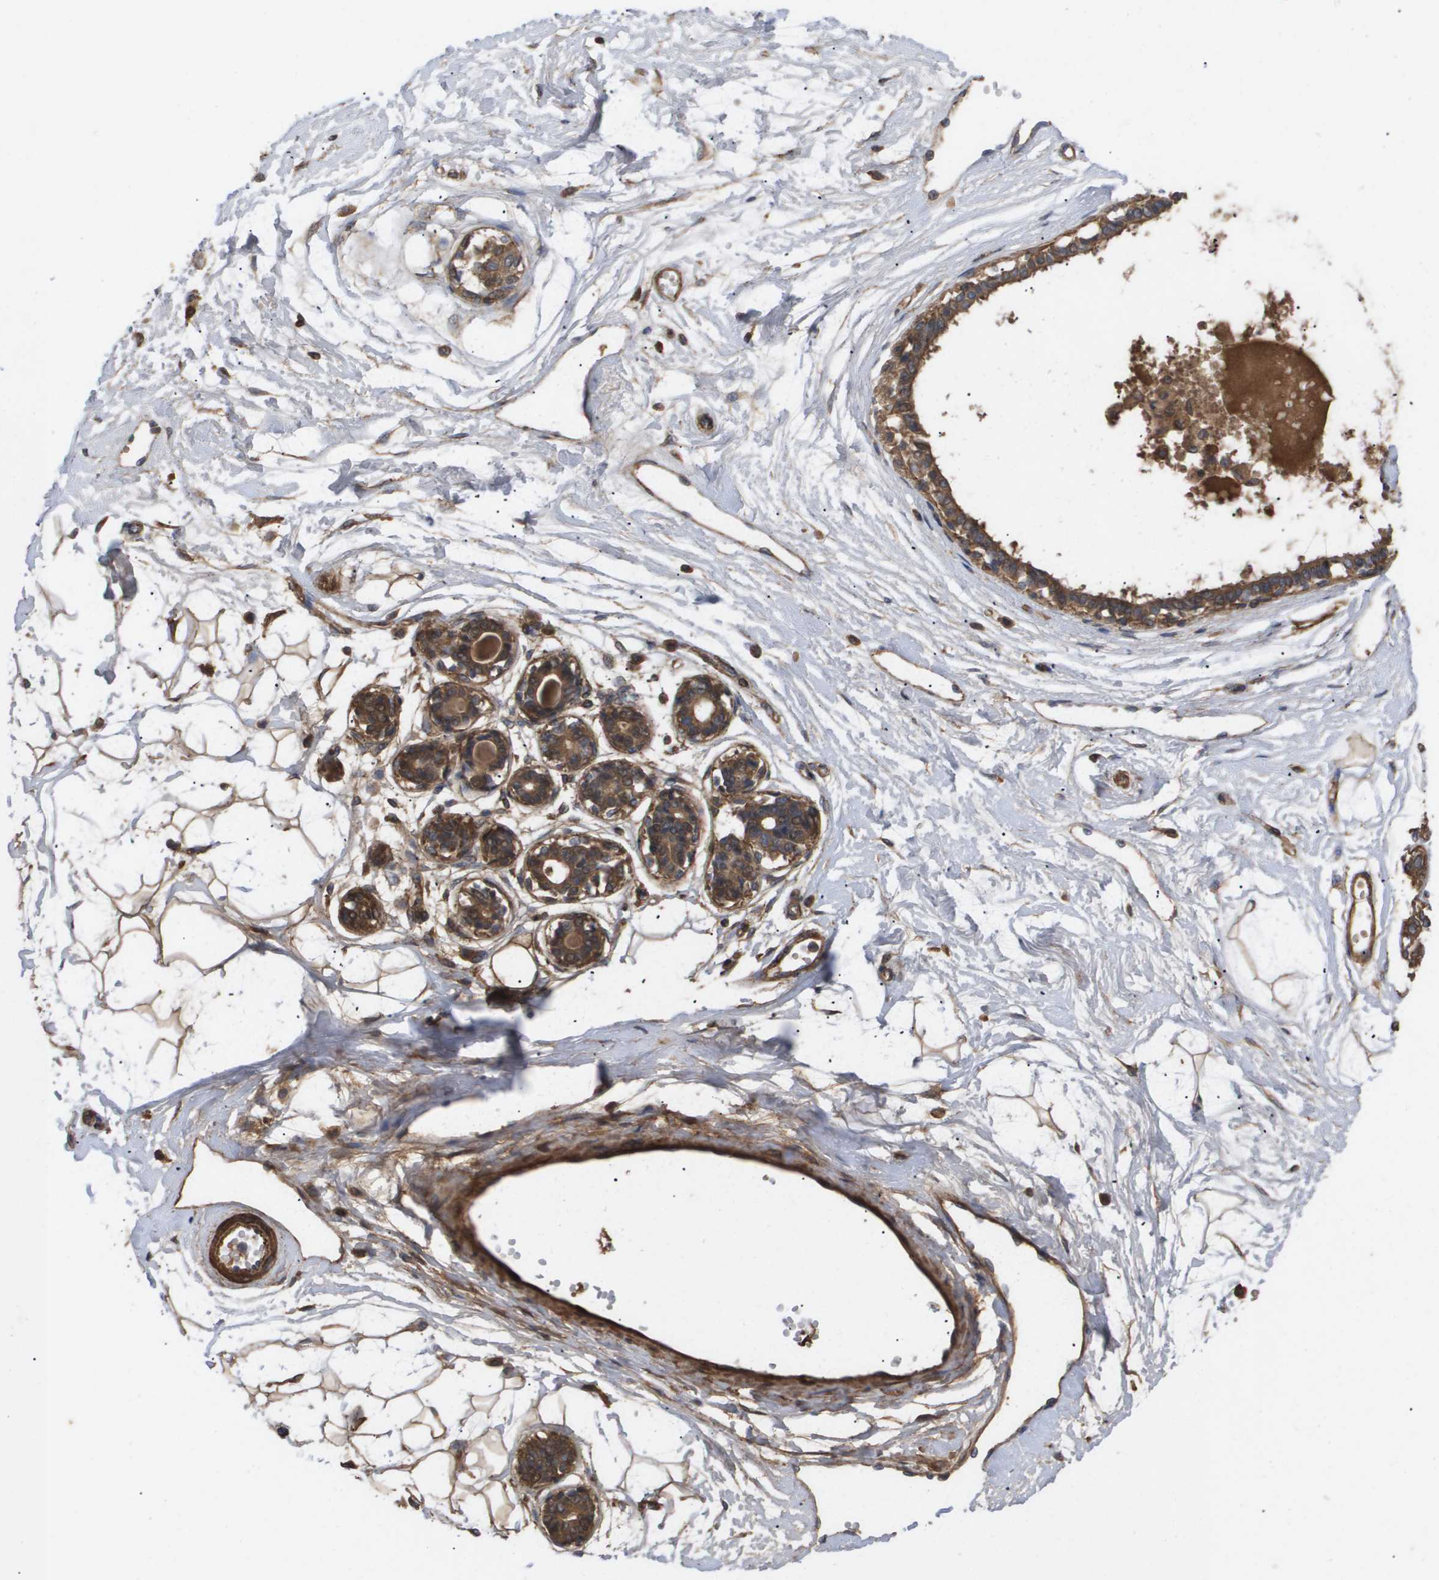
{"staining": {"intensity": "moderate", "quantity": ">75%", "location": "cytoplasmic/membranous"}, "tissue": "breast", "cell_type": "Adipocytes", "image_type": "normal", "snomed": [{"axis": "morphology", "description": "Normal tissue, NOS"}, {"axis": "topography", "description": "Breast"}], "caption": "DAB (3,3'-diaminobenzidine) immunohistochemical staining of normal breast exhibits moderate cytoplasmic/membranous protein positivity in approximately >75% of adipocytes.", "gene": "TNS1", "patient": {"sex": "female", "age": 45}}